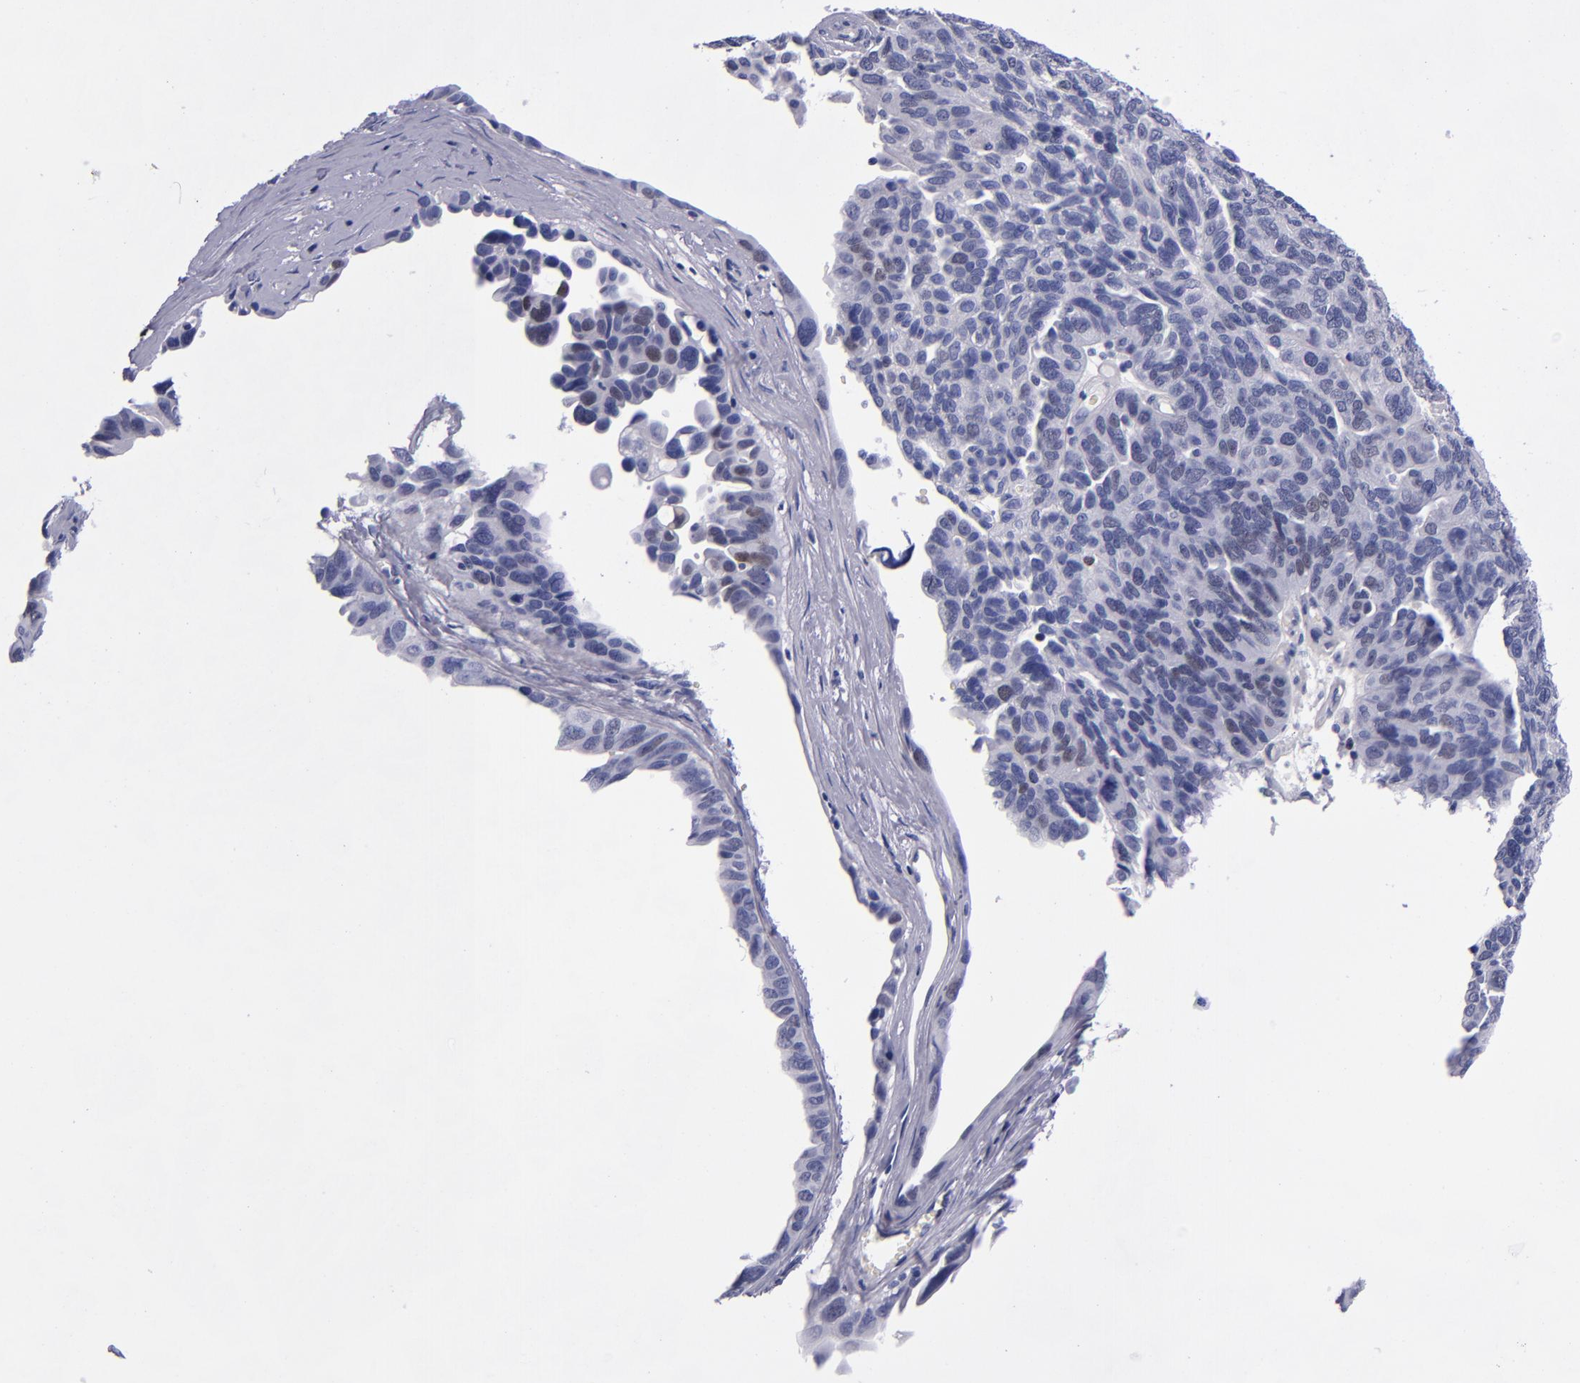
{"staining": {"intensity": "negative", "quantity": "none", "location": "none"}, "tissue": "ovarian cancer", "cell_type": "Tumor cells", "image_type": "cancer", "snomed": [{"axis": "morphology", "description": "Cystadenocarcinoma, serous, NOS"}, {"axis": "topography", "description": "Ovary"}], "caption": "Immunohistochemistry (IHC) image of human ovarian cancer (serous cystadenocarcinoma) stained for a protein (brown), which displays no positivity in tumor cells.", "gene": "MCM7", "patient": {"sex": "female", "age": 64}}